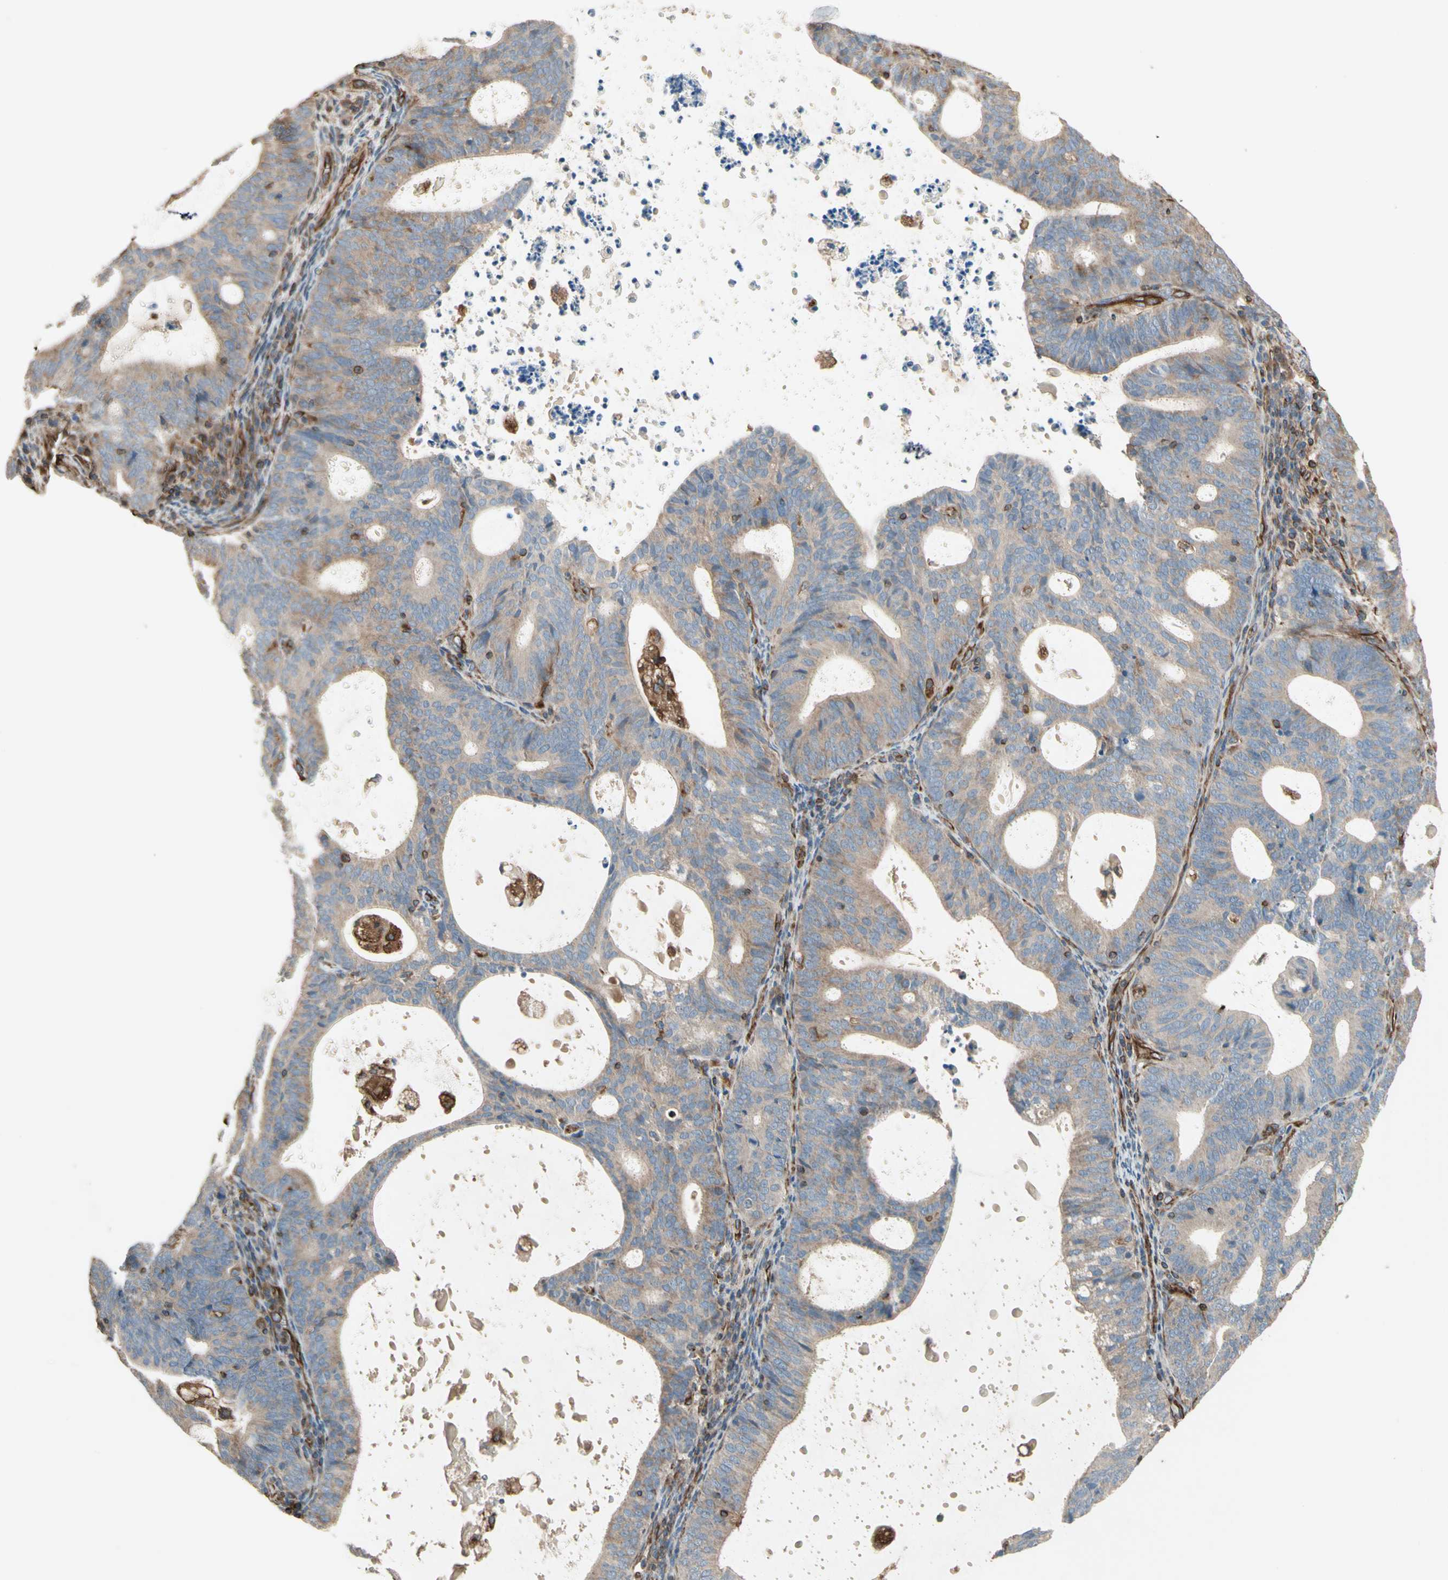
{"staining": {"intensity": "weak", "quantity": "25%-75%", "location": "cytoplasmic/membranous"}, "tissue": "endometrial cancer", "cell_type": "Tumor cells", "image_type": "cancer", "snomed": [{"axis": "morphology", "description": "Adenocarcinoma, NOS"}, {"axis": "topography", "description": "Uterus"}], "caption": "Protein positivity by immunohistochemistry shows weak cytoplasmic/membranous expression in approximately 25%-75% of tumor cells in adenocarcinoma (endometrial). Immunohistochemistry stains the protein in brown and the nuclei are stained blue.", "gene": "TRAF2", "patient": {"sex": "female", "age": 83}}